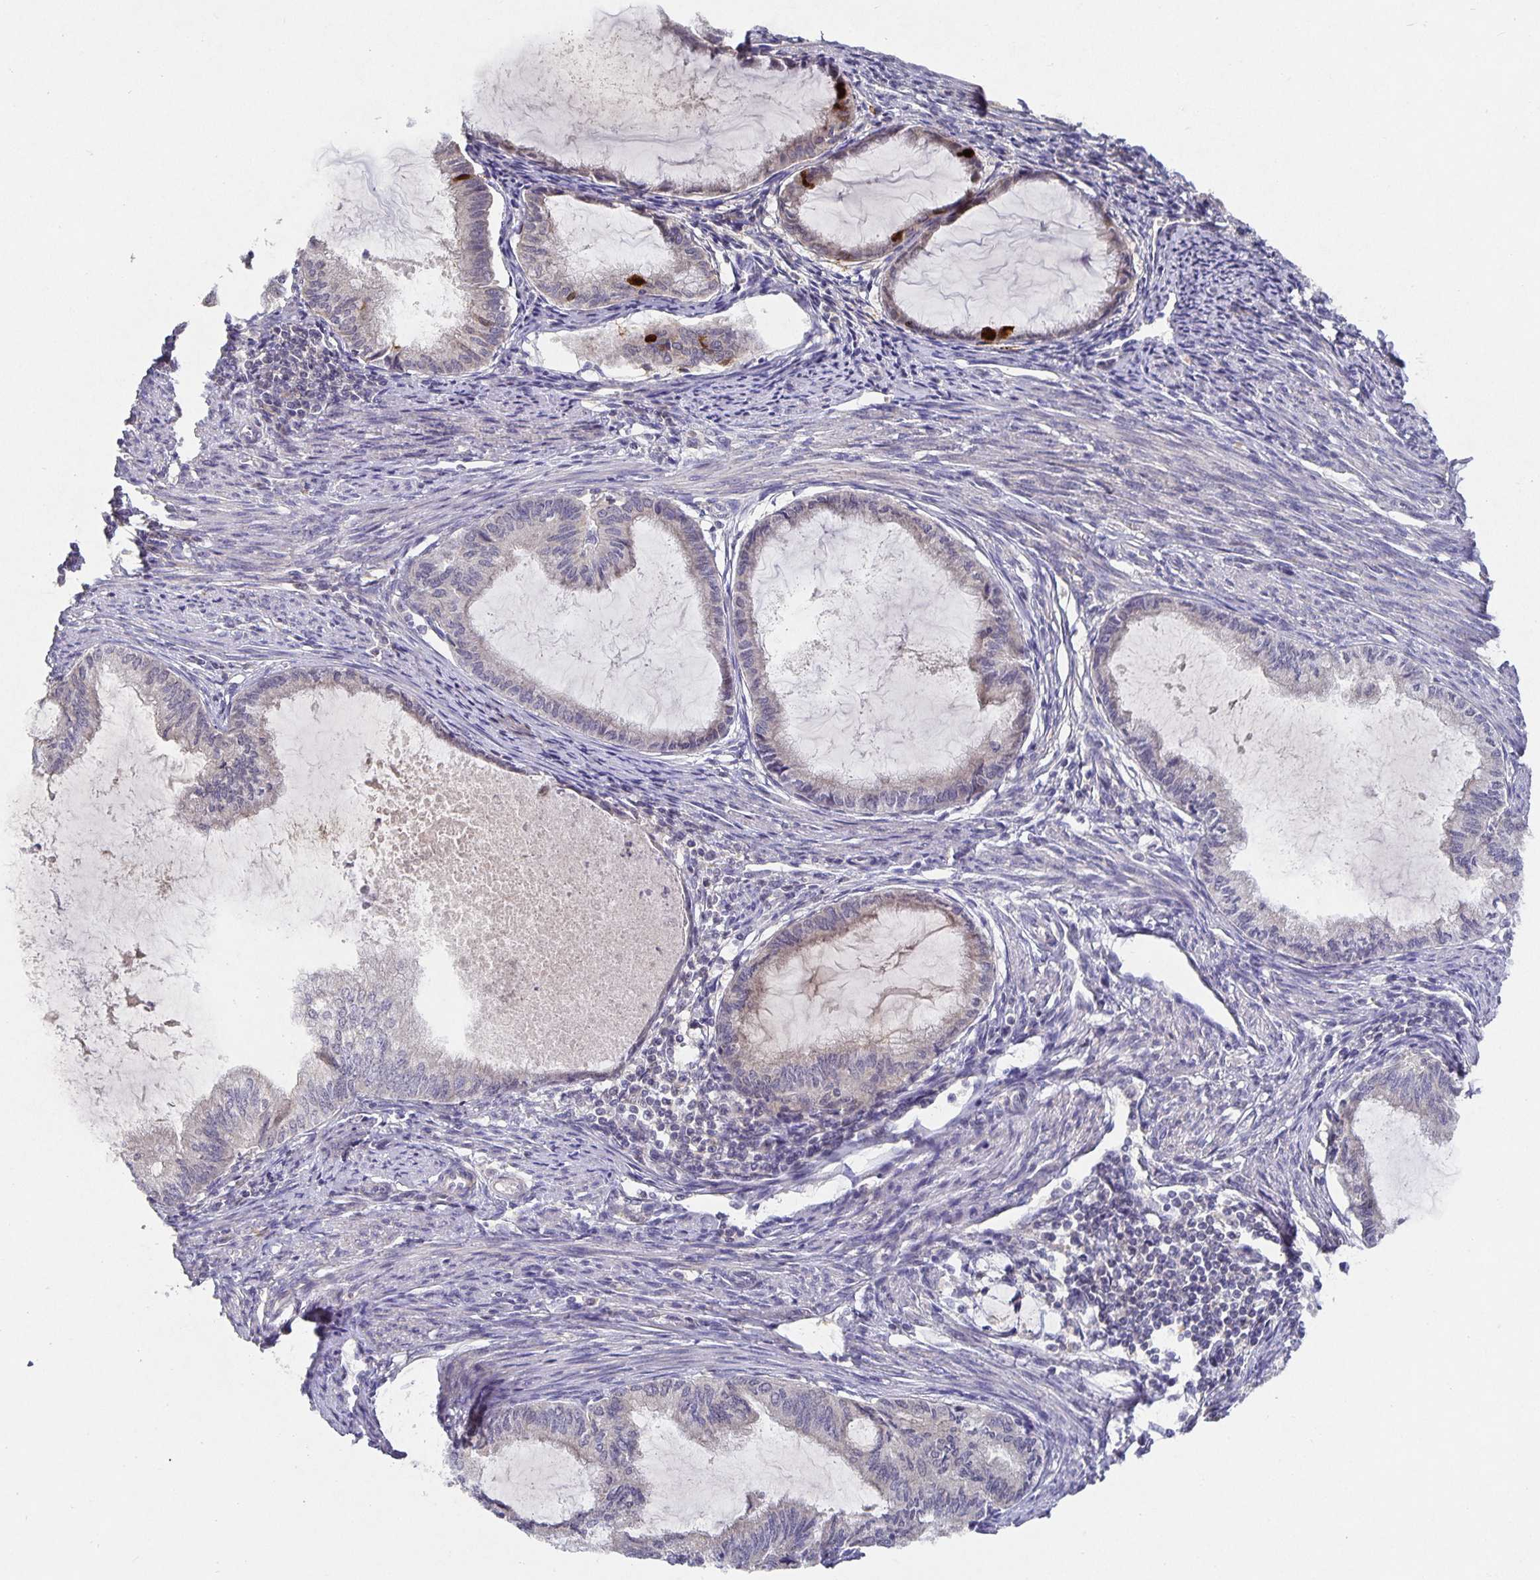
{"staining": {"intensity": "negative", "quantity": "none", "location": "none"}, "tissue": "endometrial cancer", "cell_type": "Tumor cells", "image_type": "cancer", "snomed": [{"axis": "morphology", "description": "Adenocarcinoma, NOS"}, {"axis": "topography", "description": "Endometrium"}], "caption": "DAB immunohistochemical staining of human adenocarcinoma (endometrial) reveals no significant staining in tumor cells.", "gene": "HEPN1", "patient": {"sex": "female", "age": 86}}